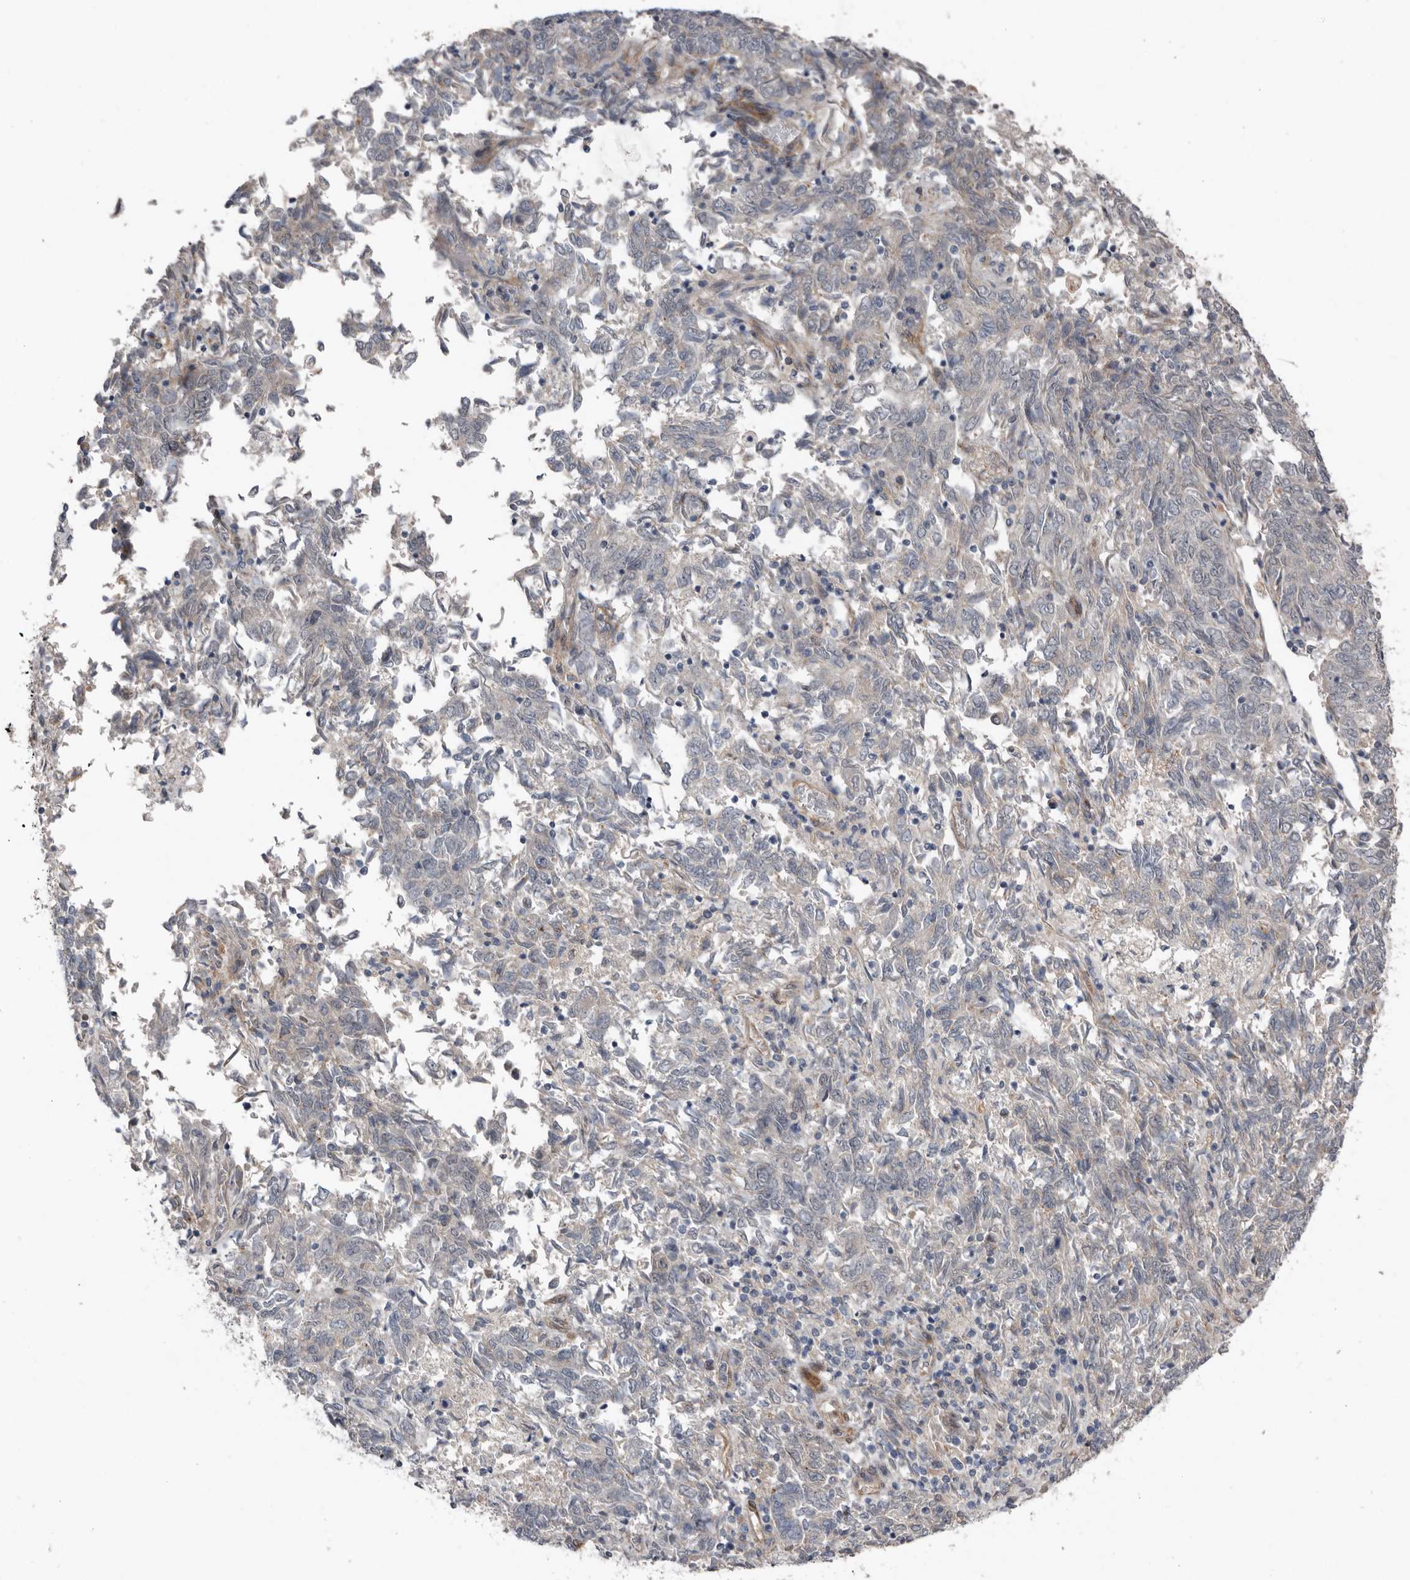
{"staining": {"intensity": "negative", "quantity": "none", "location": "none"}, "tissue": "endometrial cancer", "cell_type": "Tumor cells", "image_type": "cancer", "snomed": [{"axis": "morphology", "description": "Adenocarcinoma, NOS"}, {"axis": "topography", "description": "Endometrium"}], "caption": "IHC of human endometrial cancer (adenocarcinoma) shows no positivity in tumor cells.", "gene": "RANBP17", "patient": {"sex": "female", "age": 80}}